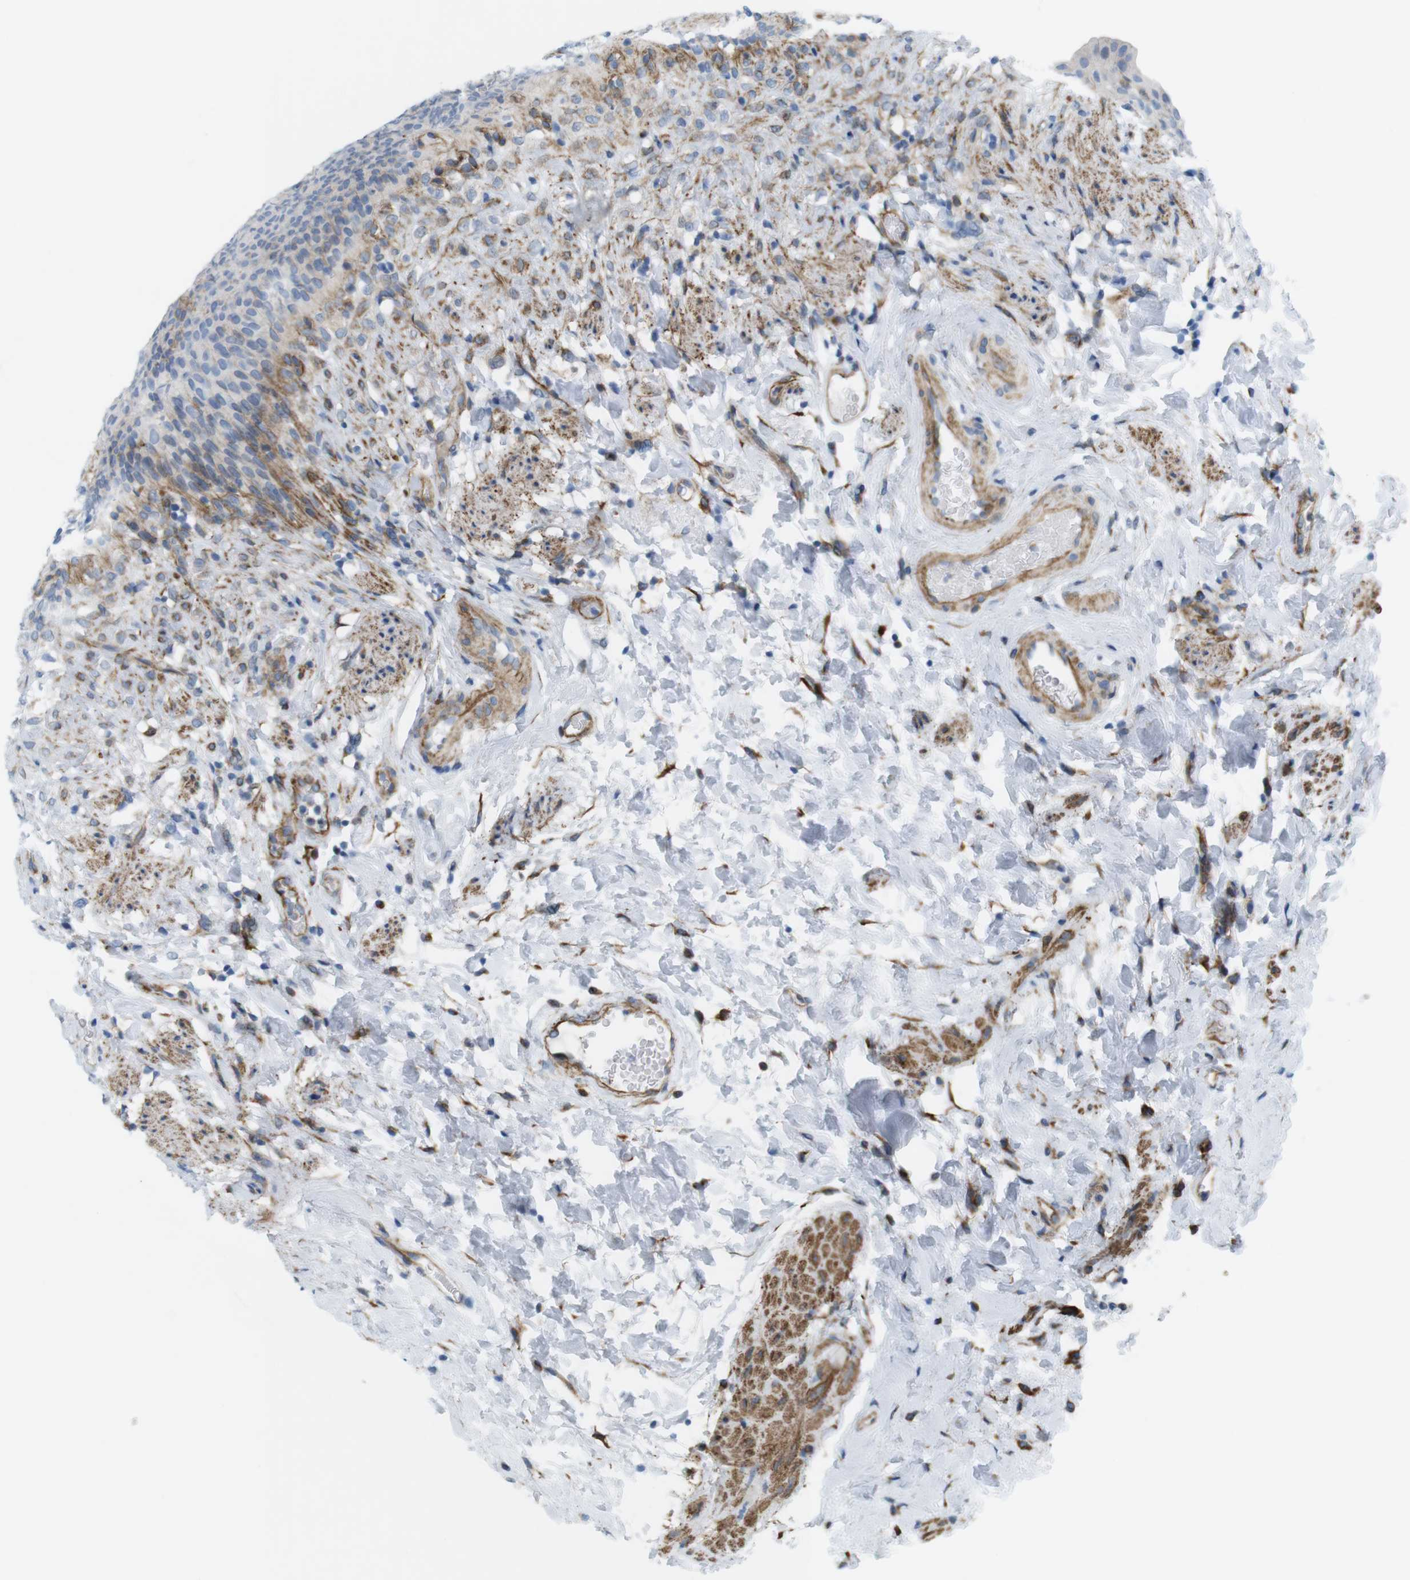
{"staining": {"intensity": "moderate", "quantity": "<25%", "location": "cytoplasmic/membranous"}, "tissue": "urinary bladder", "cell_type": "Urothelial cells", "image_type": "normal", "snomed": [{"axis": "morphology", "description": "Normal tissue, NOS"}, {"axis": "topography", "description": "Urinary bladder"}], "caption": "High-magnification brightfield microscopy of normal urinary bladder stained with DAB (3,3'-diaminobenzidine) (brown) and counterstained with hematoxylin (blue). urothelial cells exhibit moderate cytoplasmic/membranous positivity is appreciated in about<25% of cells. The protein is shown in brown color, while the nuclei are stained blue.", "gene": "MYH9", "patient": {"sex": "female", "age": 79}}